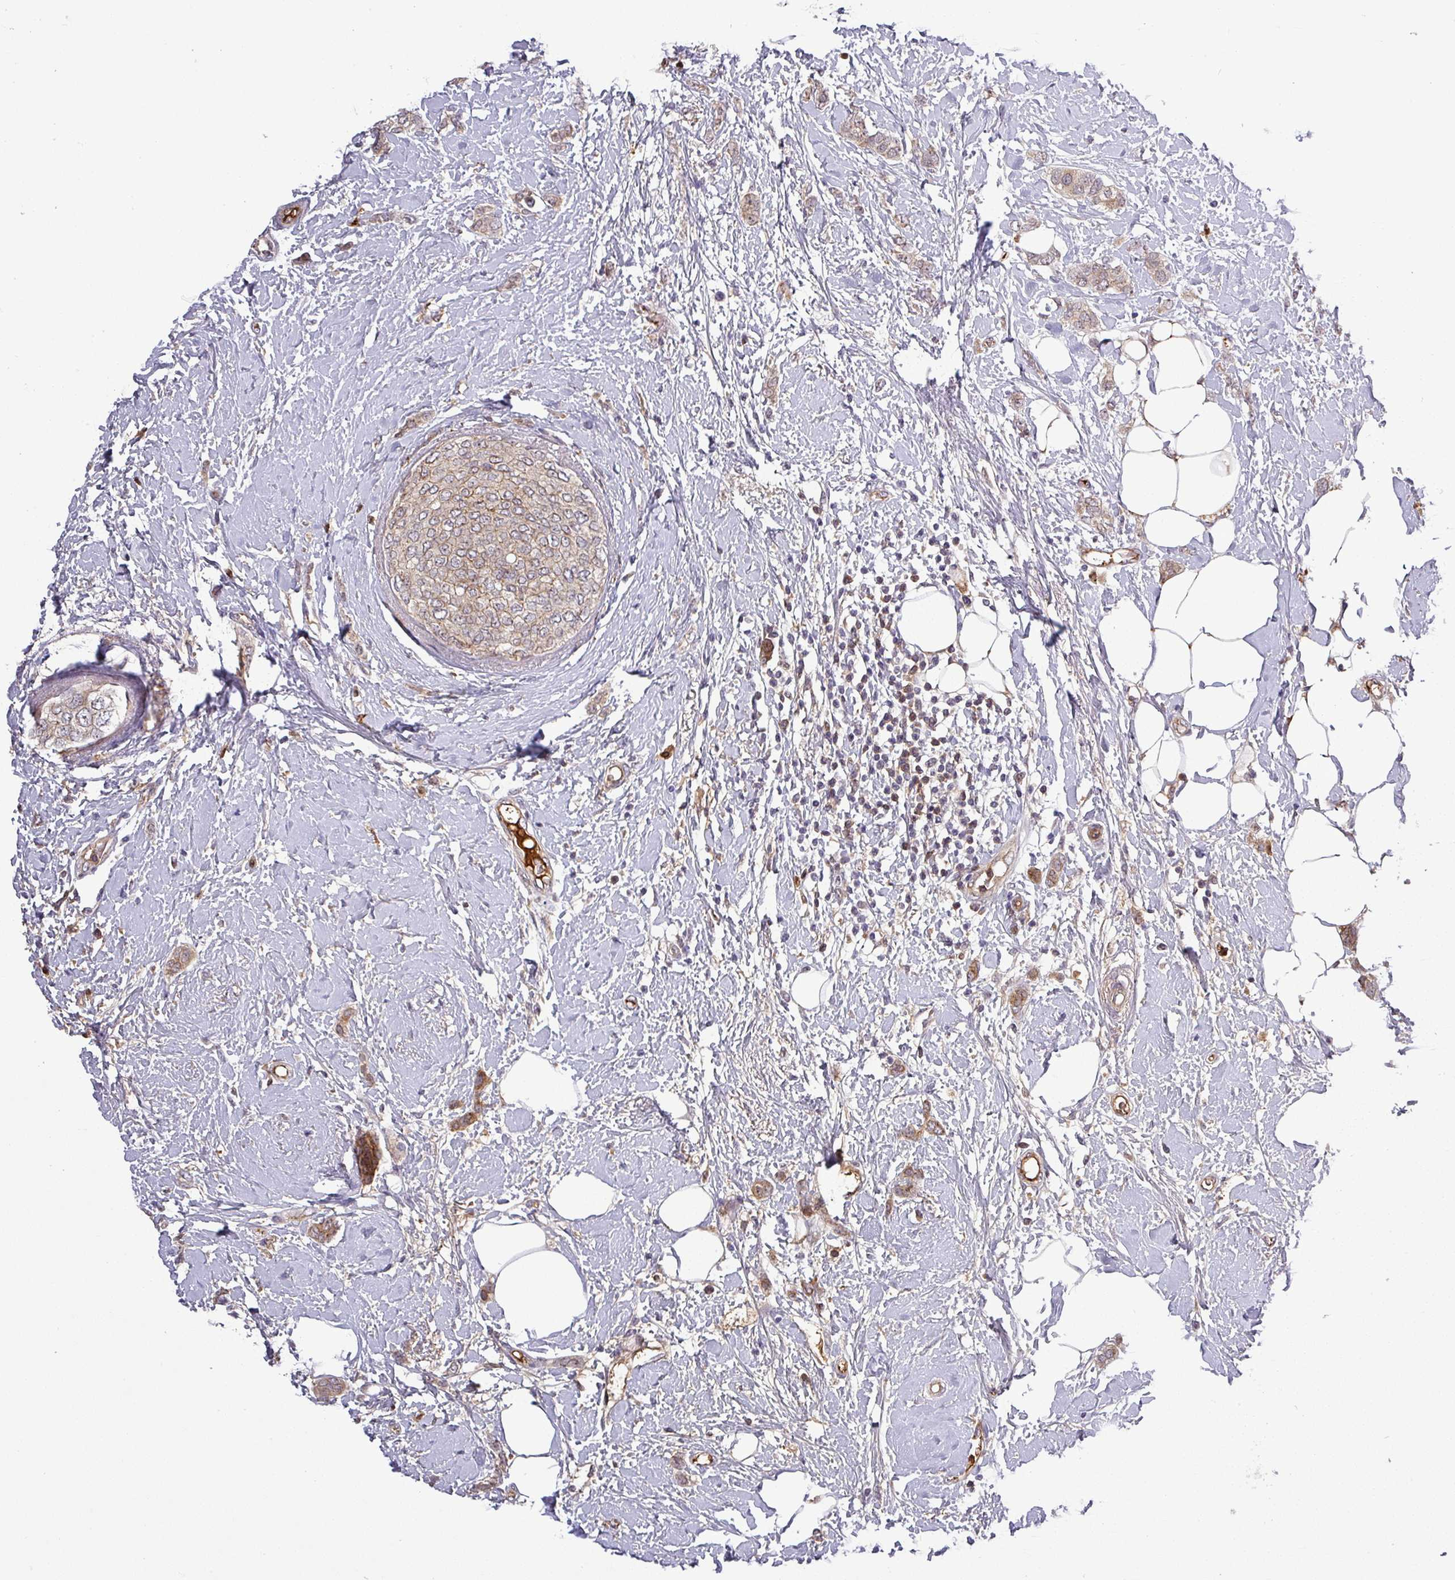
{"staining": {"intensity": "weak", "quantity": "25%-75%", "location": "cytoplasmic/membranous,nuclear"}, "tissue": "breast cancer", "cell_type": "Tumor cells", "image_type": "cancer", "snomed": [{"axis": "morphology", "description": "Duct carcinoma"}, {"axis": "topography", "description": "Breast"}], "caption": "Weak cytoplasmic/membranous and nuclear positivity is seen in about 25%-75% of tumor cells in infiltrating ductal carcinoma (breast). (IHC, brightfield microscopy, high magnification).", "gene": "PCDH1", "patient": {"sex": "female", "age": 72}}